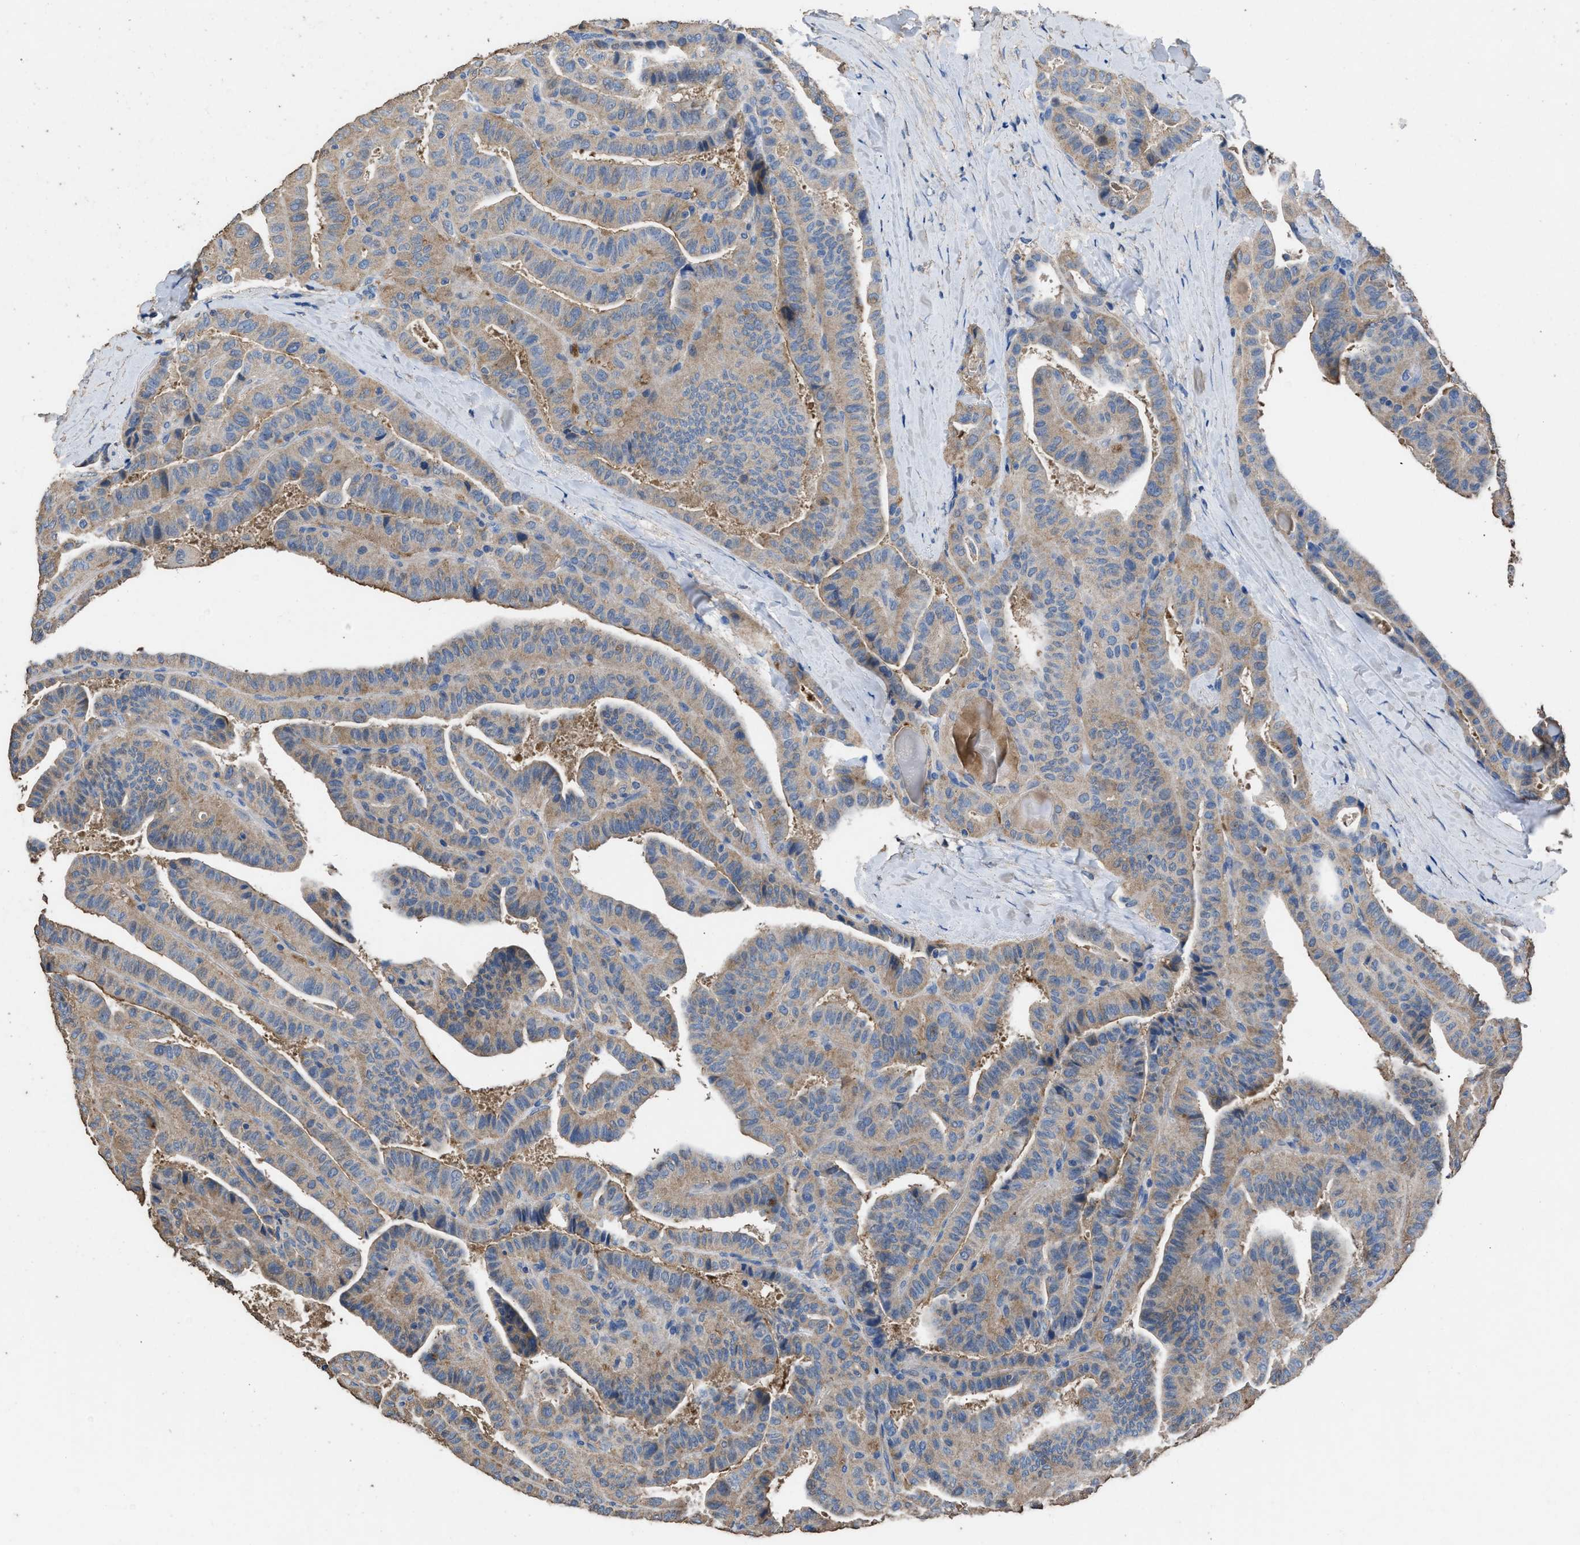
{"staining": {"intensity": "weak", "quantity": "25%-75%", "location": "cytoplasmic/membranous"}, "tissue": "thyroid cancer", "cell_type": "Tumor cells", "image_type": "cancer", "snomed": [{"axis": "morphology", "description": "Papillary adenocarcinoma, NOS"}, {"axis": "topography", "description": "Thyroid gland"}], "caption": "Weak cytoplasmic/membranous positivity for a protein is seen in approximately 25%-75% of tumor cells of thyroid cancer using immunohistochemistry (IHC).", "gene": "ITSN1", "patient": {"sex": "male", "age": 77}}